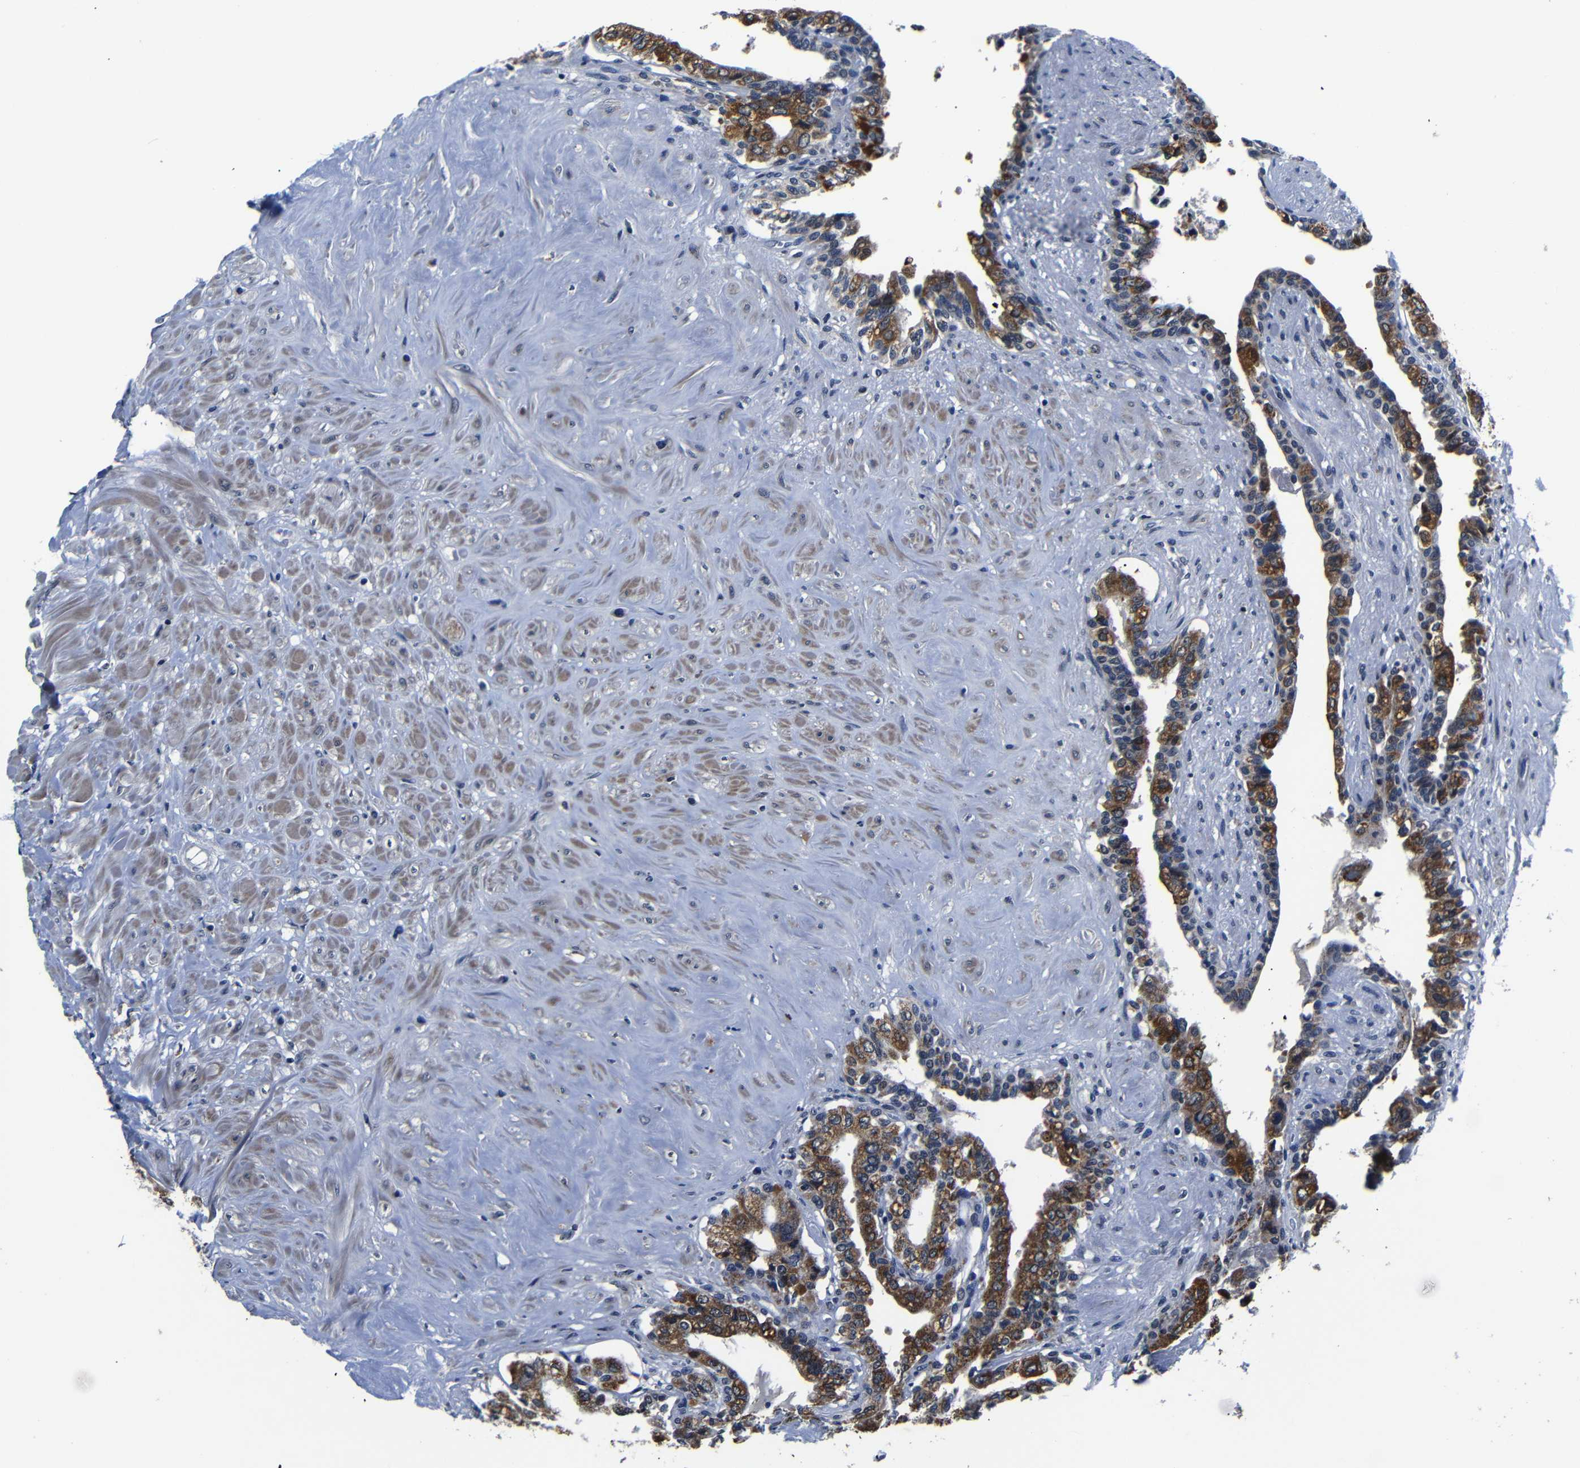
{"staining": {"intensity": "moderate", "quantity": ">75%", "location": "cytoplasmic/membranous"}, "tissue": "seminal vesicle", "cell_type": "Glandular cells", "image_type": "normal", "snomed": [{"axis": "morphology", "description": "Normal tissue, NOS"}, {"axis": "topography", "description": "Seminal veicle"}], "caption": "Immunohistochemical staining of benign human seminal vesicle demonstrates medium levels of moderate cytoplasmic/membranous staining in approximately >75% of glandular cells.", "gene": "DEPP1", "patient": {"sex": "male", "age": 63}}